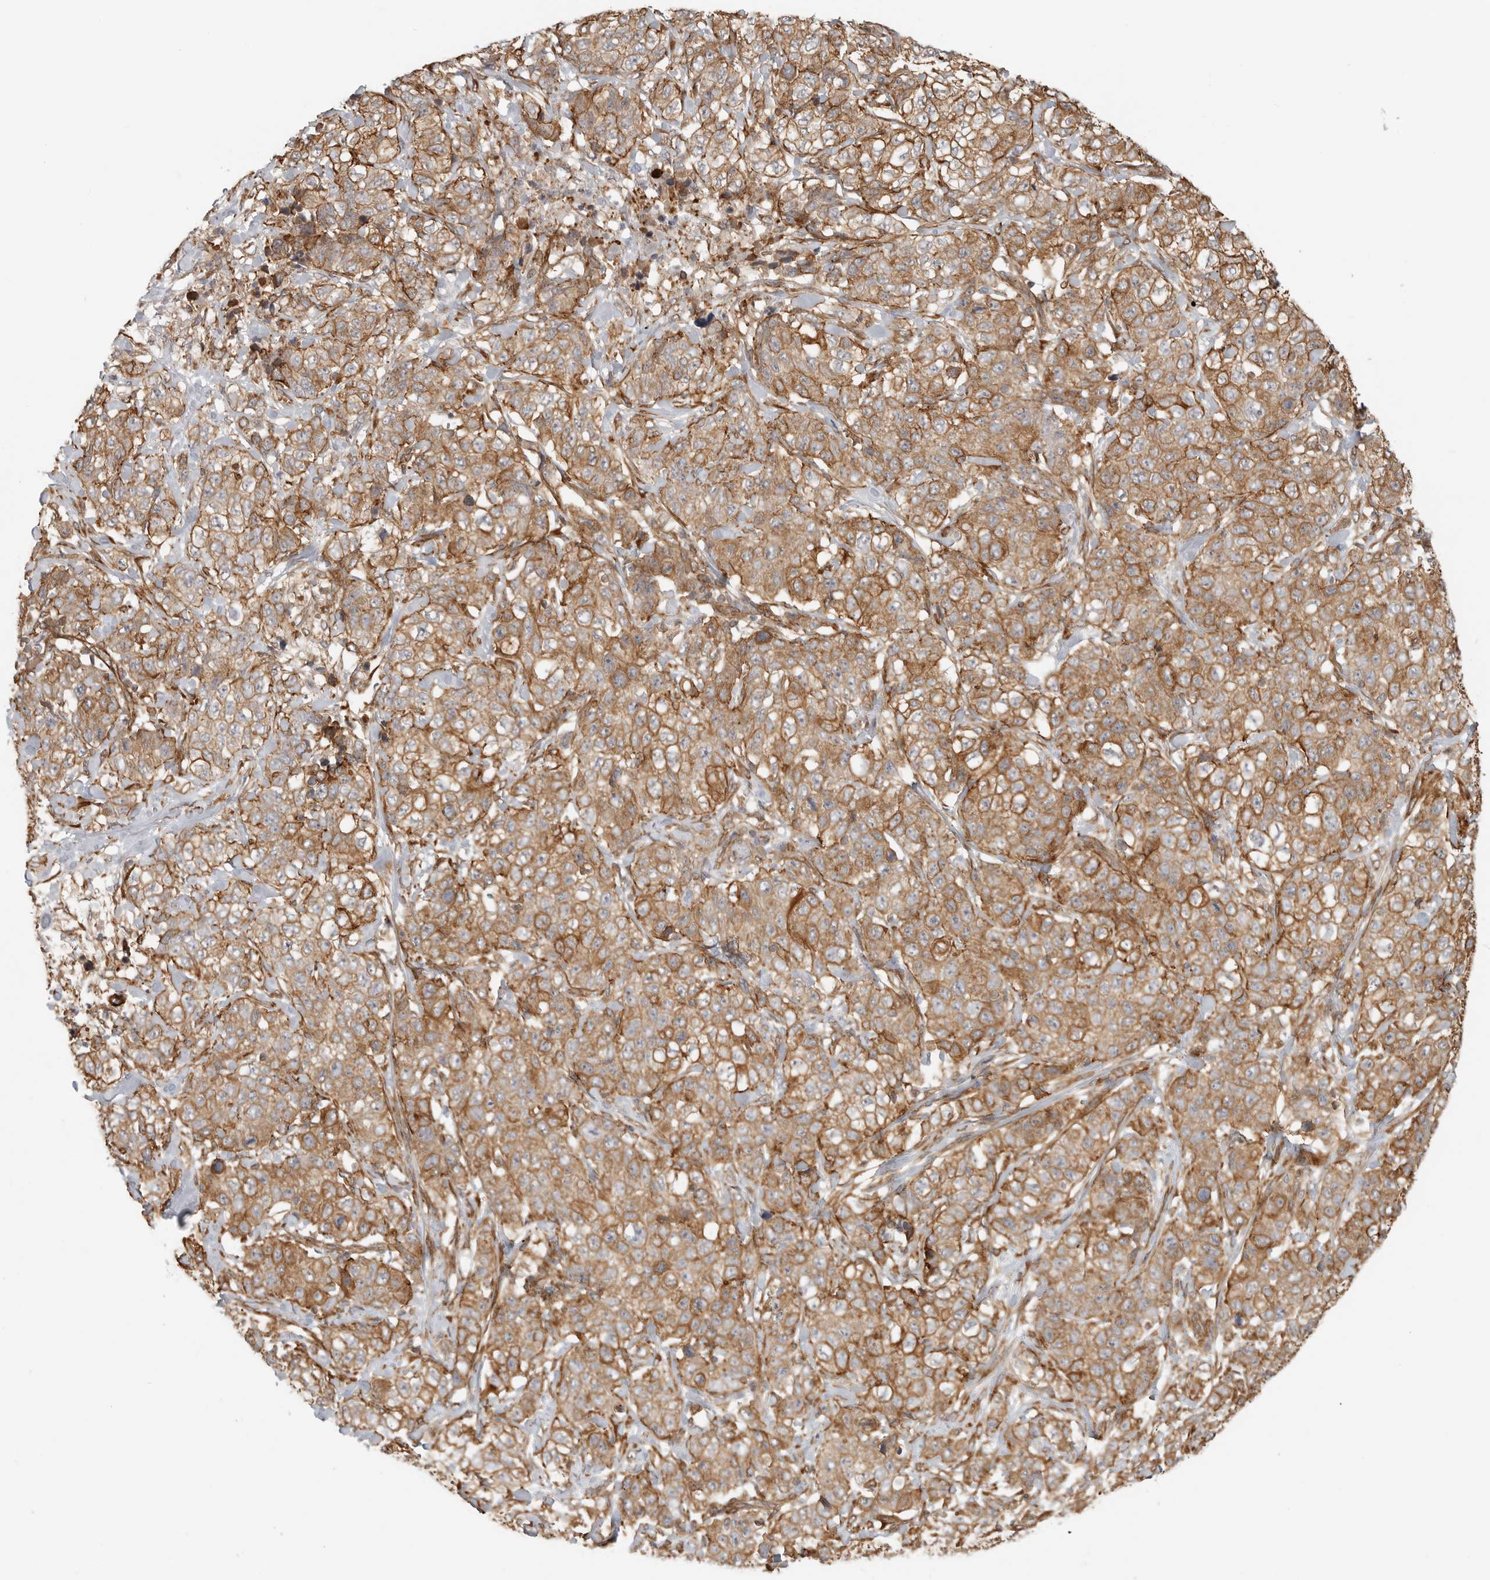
{"staining": {"intensity": "moderate", "quantity": ">75%", "location": "cytoplasmic/membranous"}, "tissue": "stomach cancer", "cell_type": "Tumor cells", "image_type": "cancer", "snomed": [{"axis": "morphology", "description": "Adenocarcinoma, NOS"}, {"axis": "topography", "description": "Stomach"}], "caption": "Tumor cells show medium levels of moderate cytoplasmic/membranous staining in approximately >75% of cells in adenocarcinoma (stomach).", "gene": "ATOH7", "patient": {"sex": "male", "age": 48}}